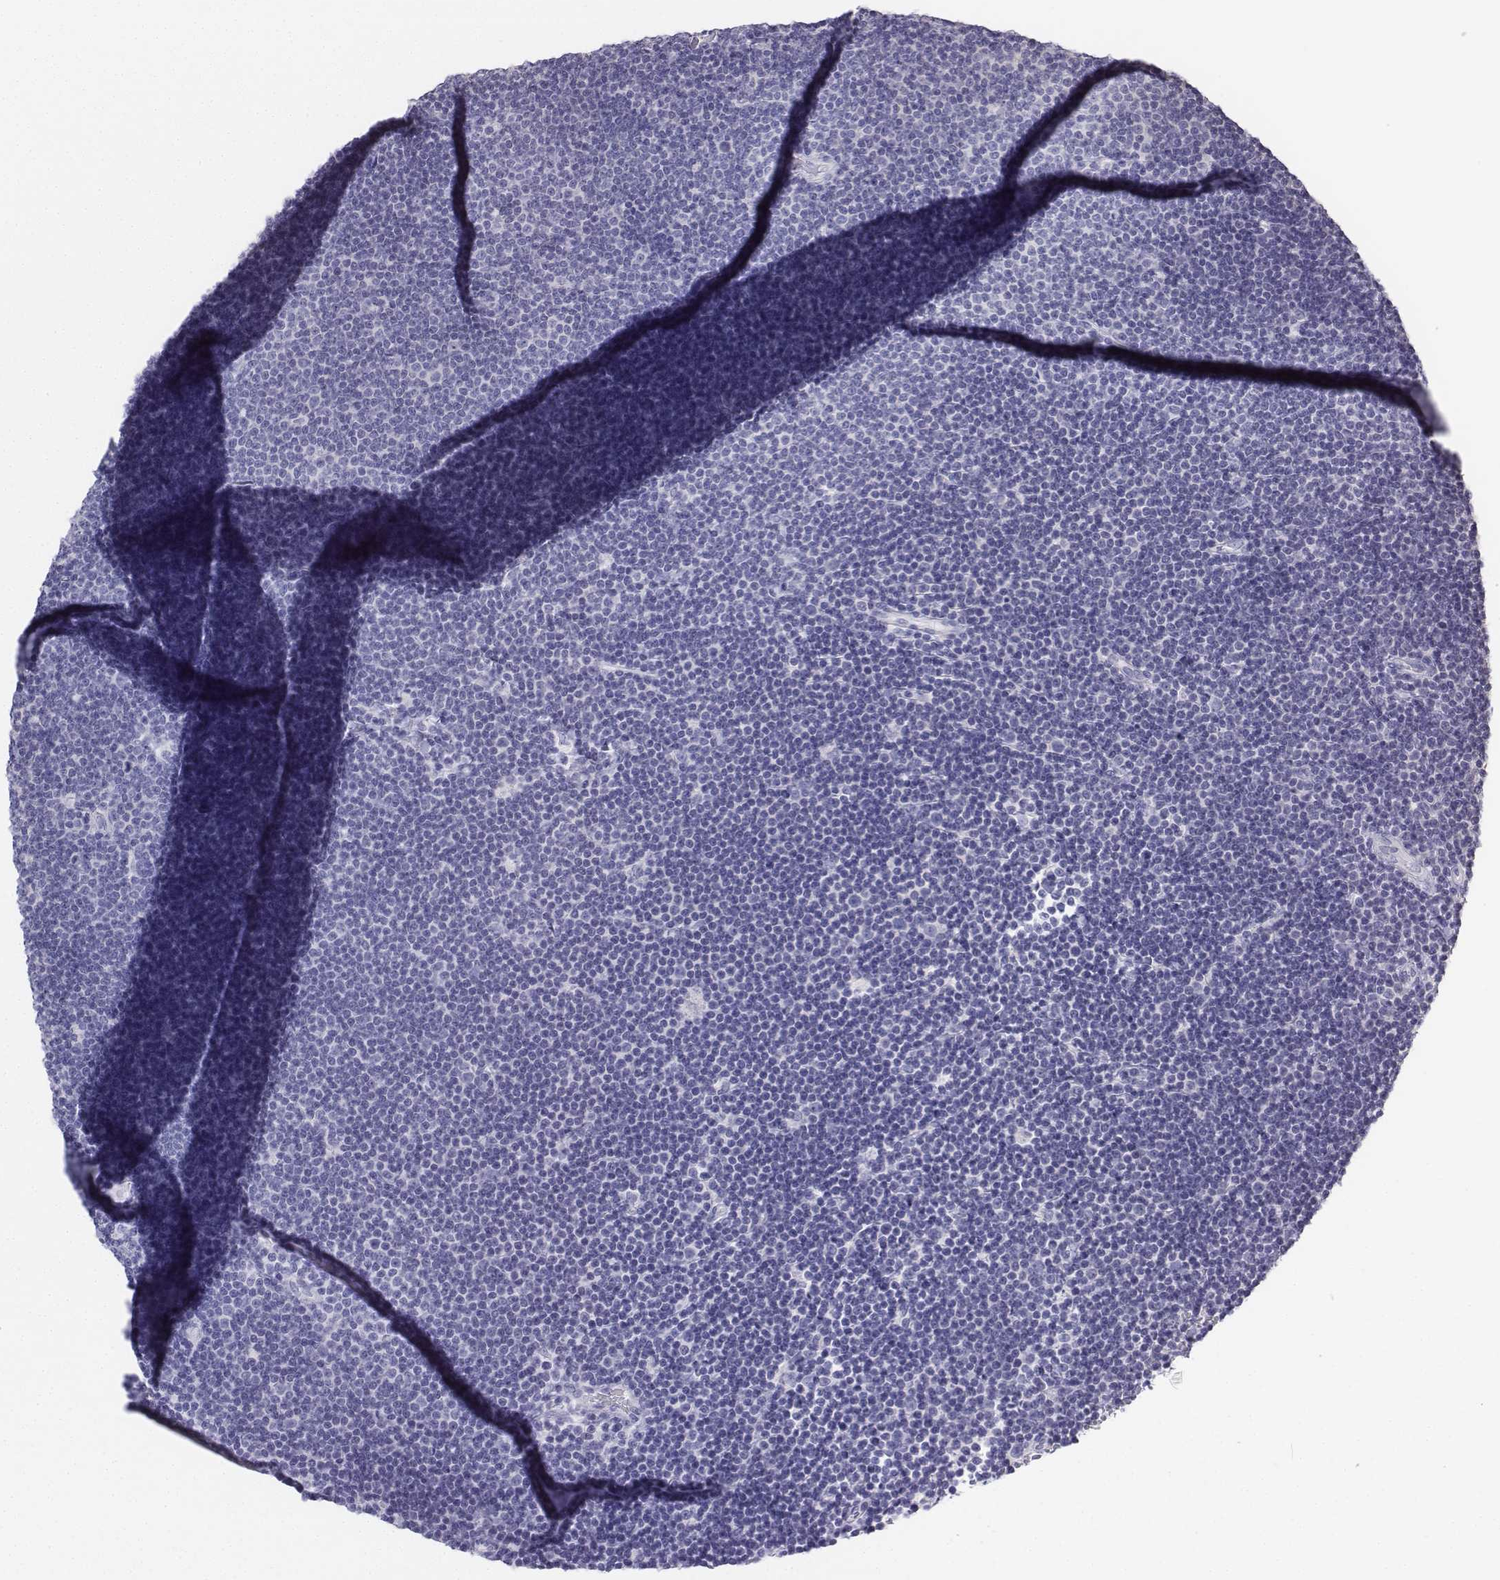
{"staining": {"intensity": "negative", "quantity": "none", "location": "none"}, "tissue": "lymphoma", "cell_type": "Tumor cells", "image_type": "cancer", "snomed": [{"axis": "morphology", "description": "Malignant lymphoma, non-Hodgkin's type, Low grade"}, {"axis": "topography", "description": "Brain"}], "caption": "An immunohistochemistry (IHC) micrograph of lymphoma is shown. There is no staining in tumor cells of lymphoma.", "gene": "LGSN", "patient": {"sex": "female", "age": 66}}